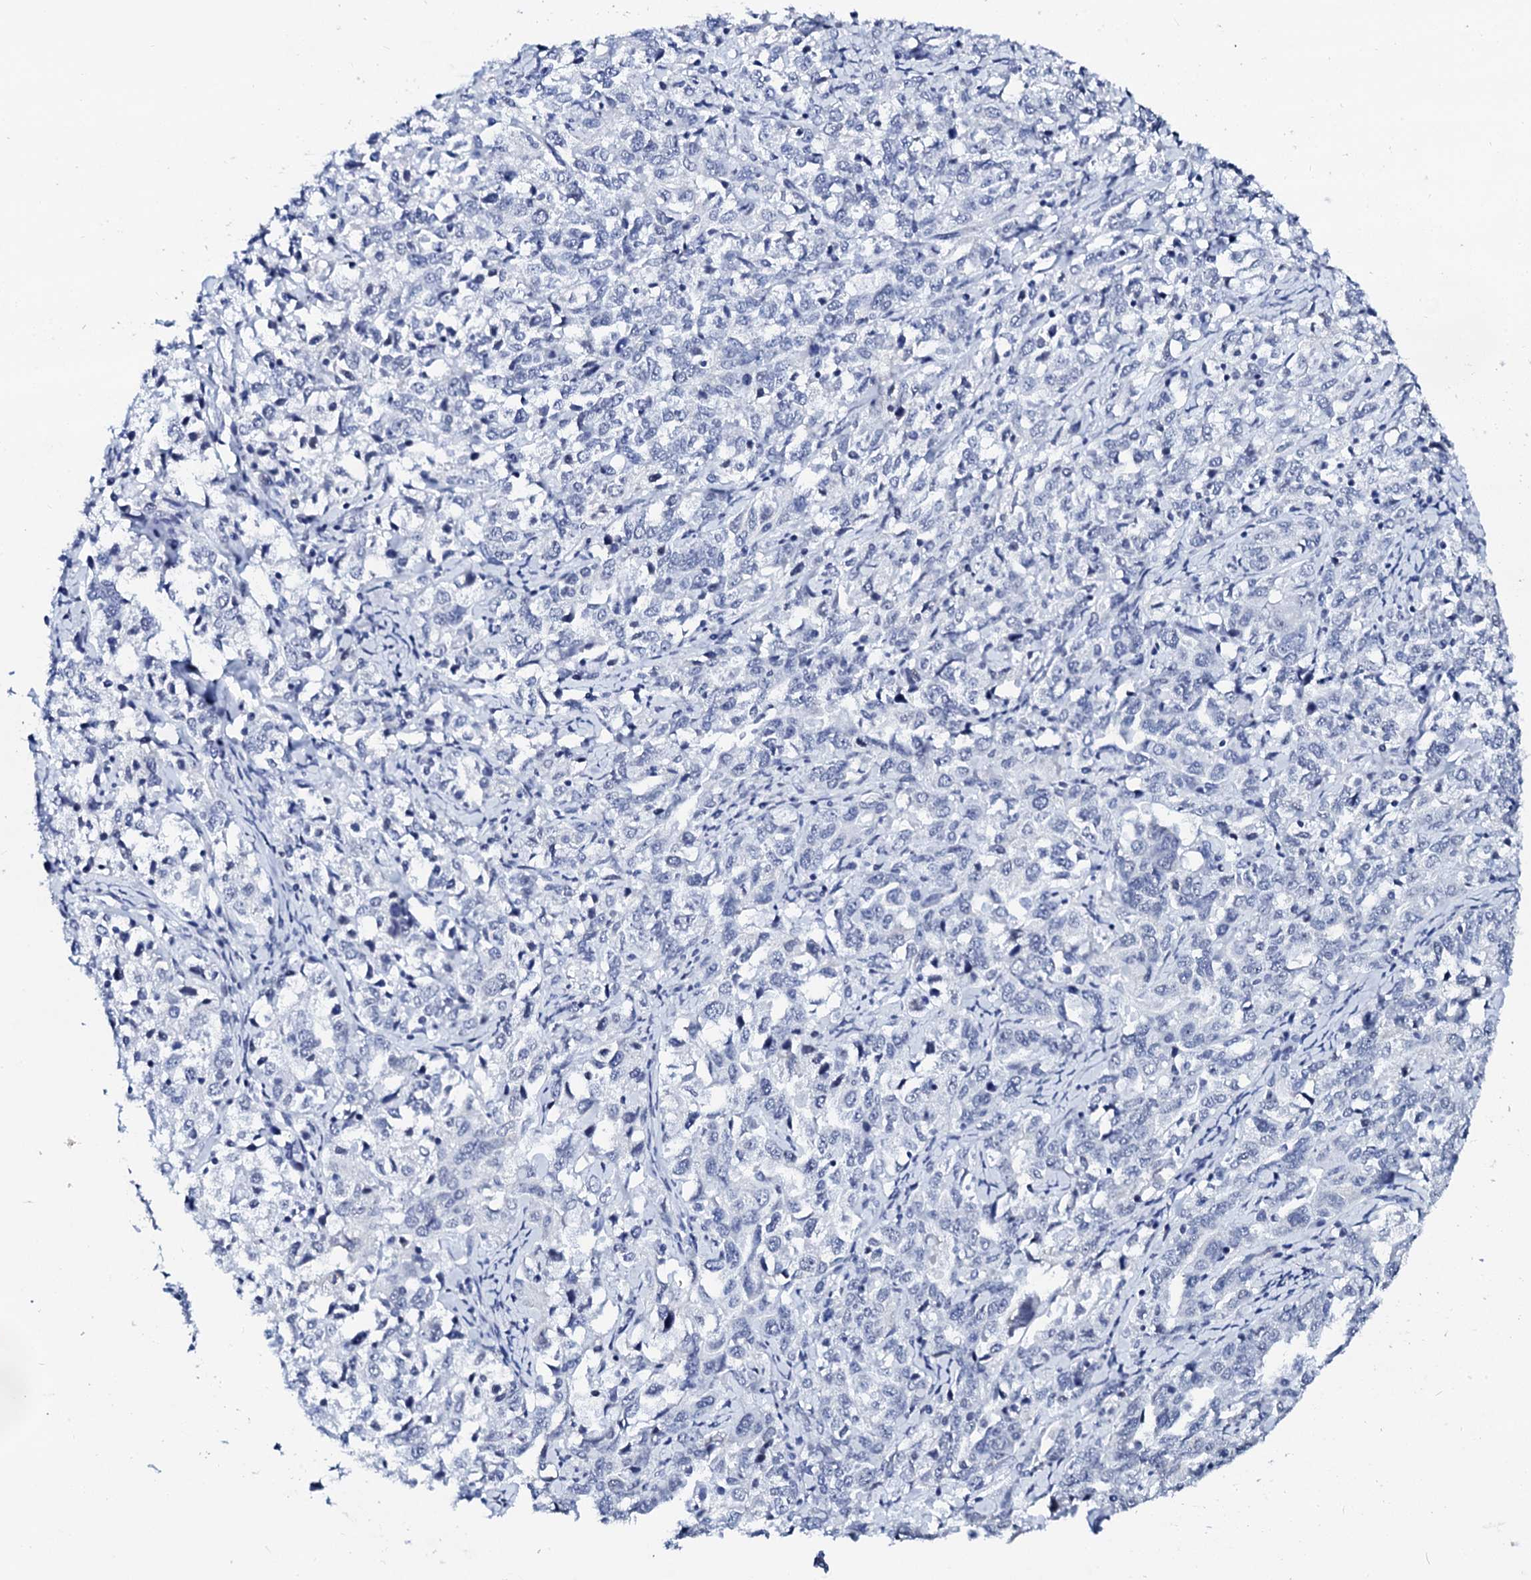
{"staining": {"intensity": "negative", "quantity": "none", "location": "none"}, "tissue": "ovarian cancer", "cell_type": "Tumor cells", "image_type": "cancer", "snomed": [{"axis": "morphology", "description": "Carcinoma, endometroid"}, {"axis": "topography", "description": "Ovary"}], "caption": "Ovarian cancer (endometroid carcinoma) was stained to show a protein in brown. There is no significant positivity in tumor cells. The staining is performed using DAB brown chromogen with nuclei counter-stained in using hematoxylin.", "gene": "SPATA19", "patient": {"sex": "female", "age": 62}}